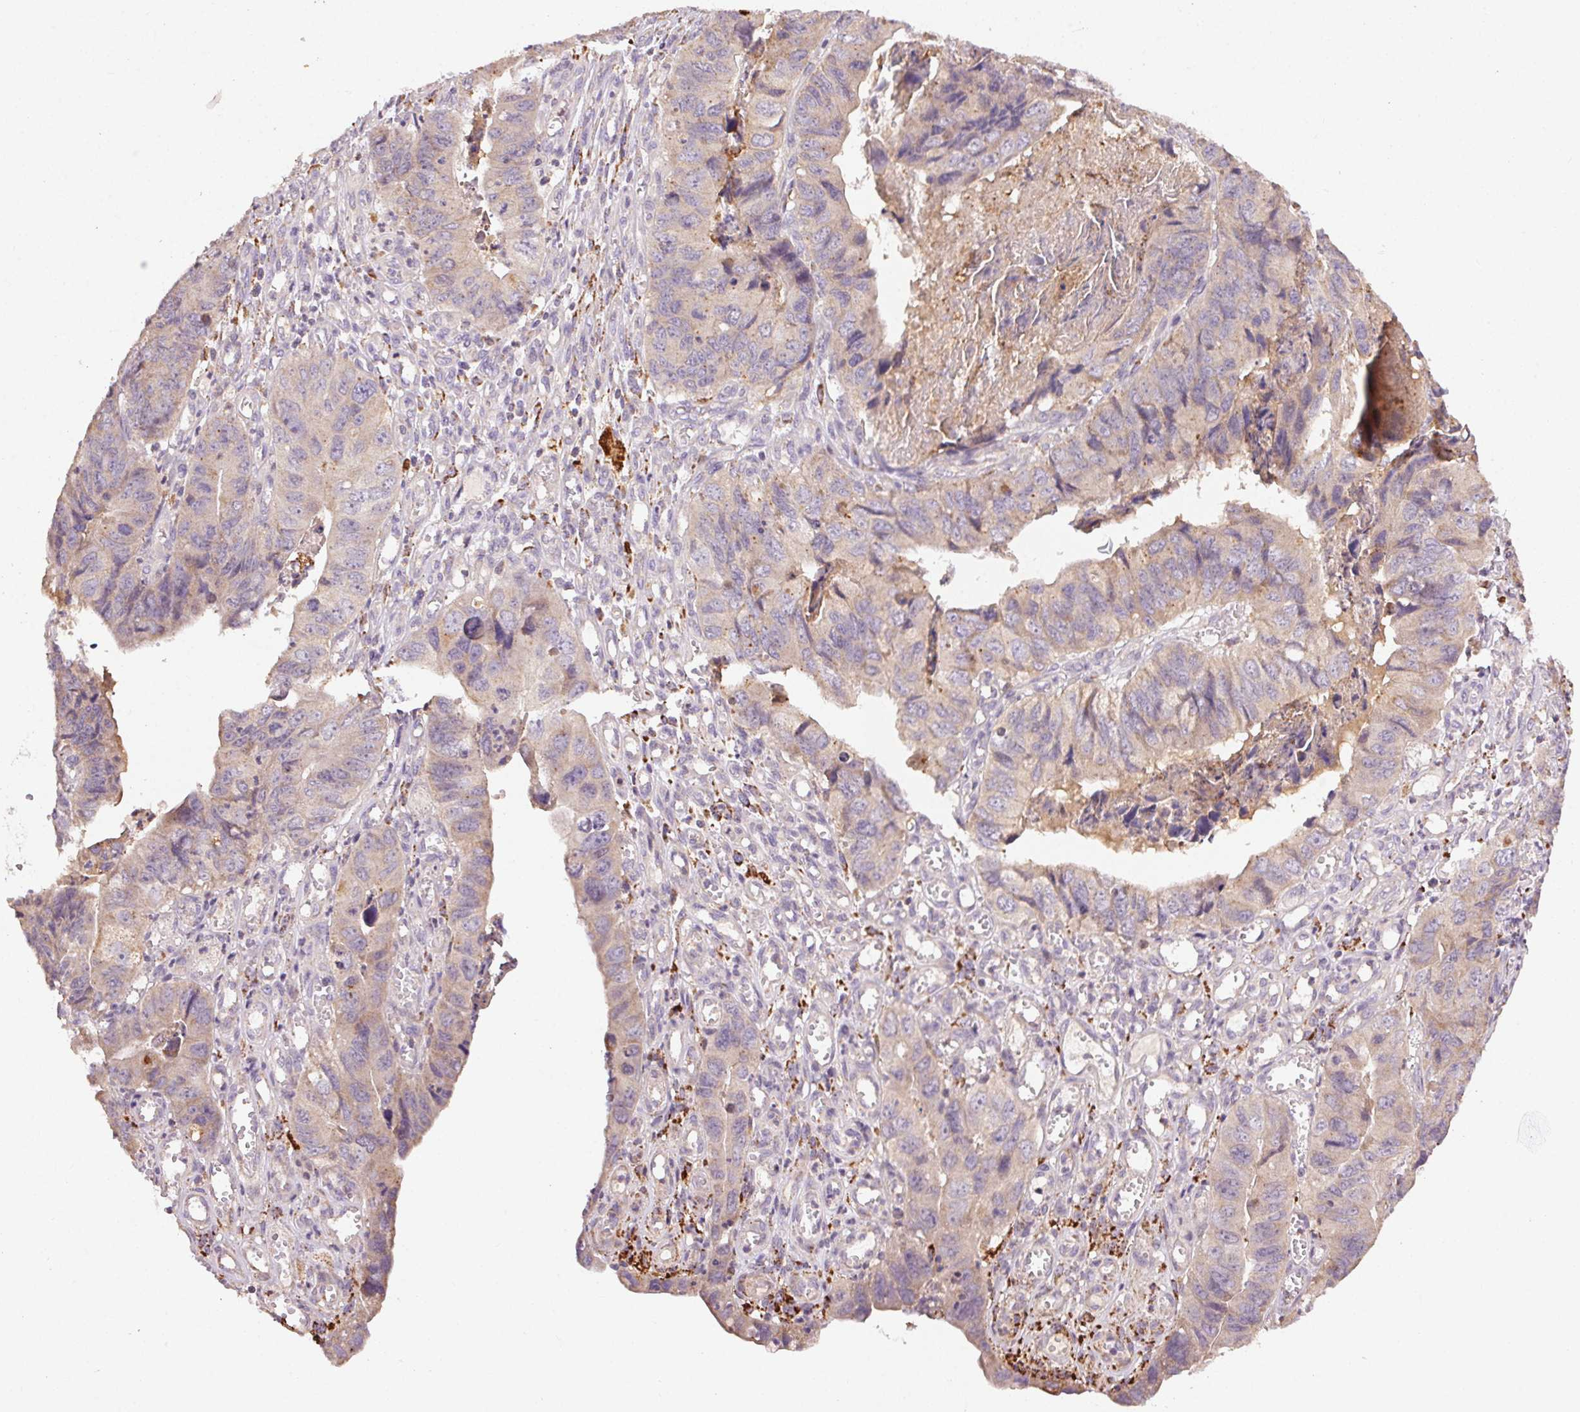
{"staining": {"intensity": "moderate", "quantity": "<25%", "location": "cytoplasmic/membranous"}, "tissue": "stomach cancer", "cell_type": "Tumor cells", "image_type": "cancer", "snomed": [{"axis": "morphology", "description": "Adenocarcinoma, NOS"}, {"axis": "topography", "description": "Stomach, lower"}], "caption": "Moderate cytoplasmic/membranous protein expression is identified in about <25% of tumor cells in stomach cancer (adenocarcinoma). The protein is stained brown, and the nuclei are stained in blue (DAB IHC with brightfield microscopy, high magnification).", "gene": "FNBP1L", "patient": {"sex": "male", "age": 77}}